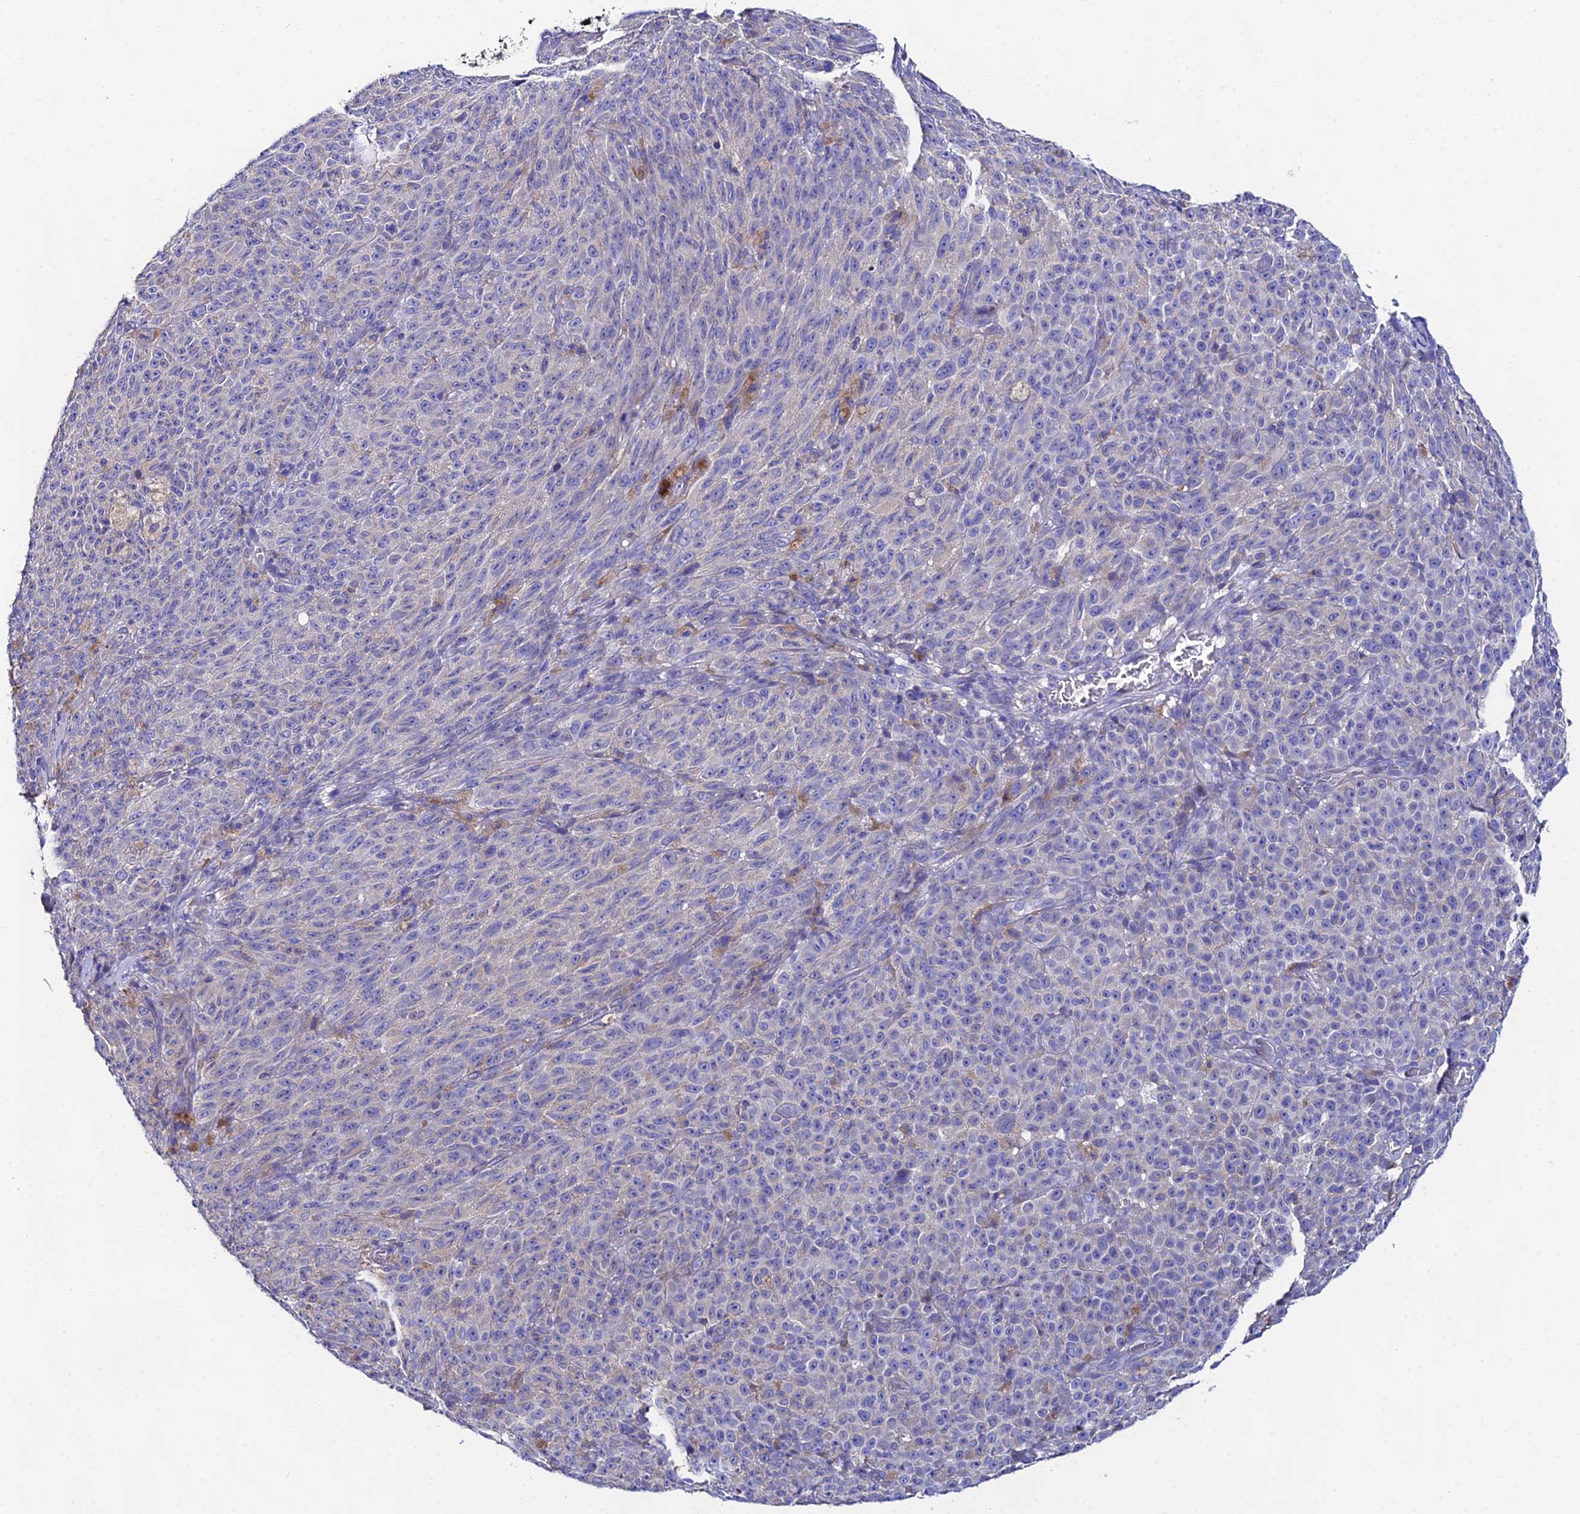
{"staining": {"intensity": "negative", "quantity": "none", "location": "none"}, "tissue": "melanoma", "cell_type": "Tumor cells", "image_type": "cancer", "snomed": [{"axis": "morphology", "description": "Malignant melanoma, NOS"}, {"axis": "topography", "description": "Skin"}], "caption": "Protein analysis of melanoma exhibits no significant positivity in tumor cells.", "gene": "PPP2R2C", "patient": {"sex": "female", "age": 82}}